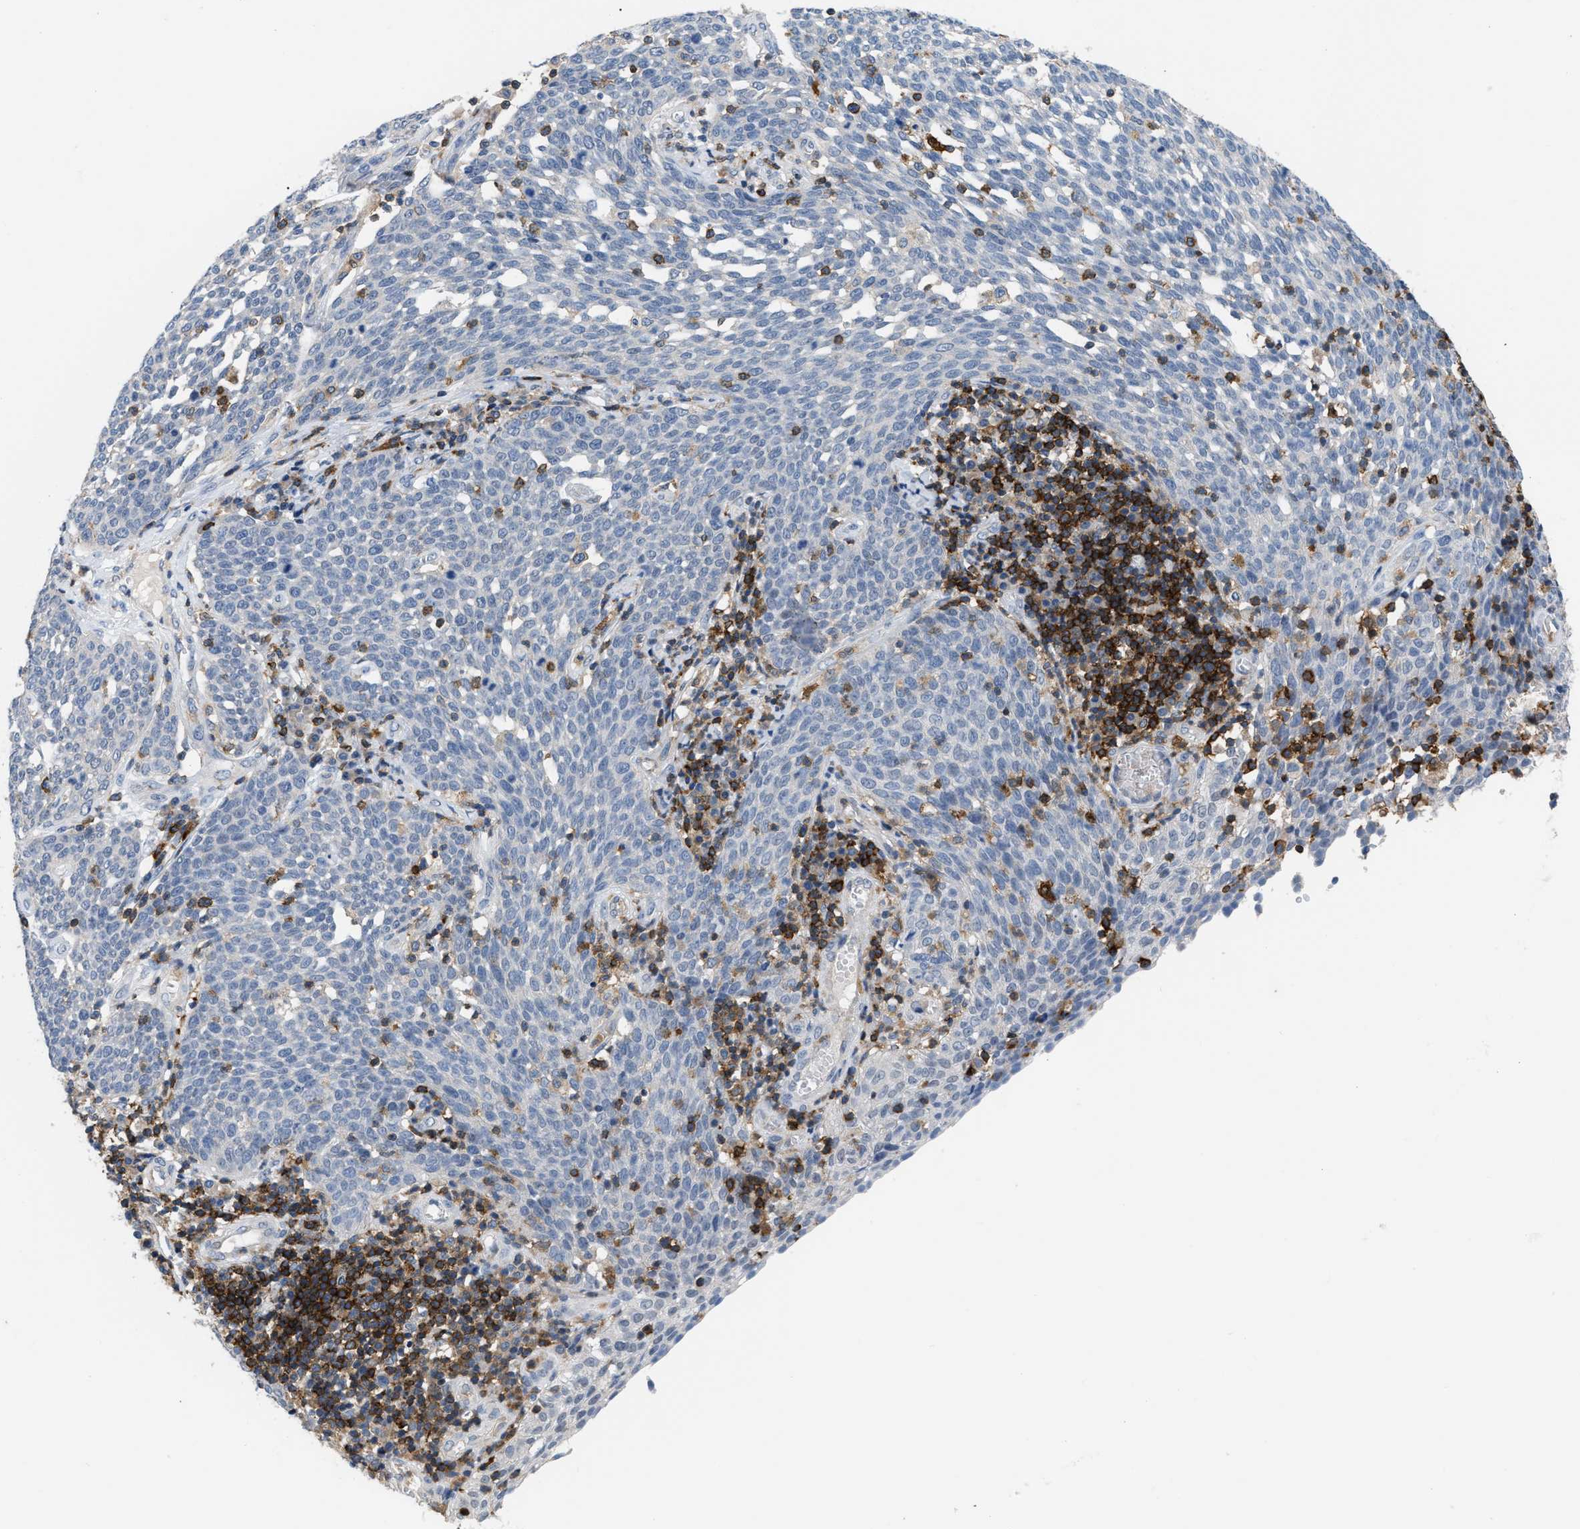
{"staining": {"intensity": "negative", "quantity": "none", "location": "none"}, "tissue": "cervical cancer", "cell_type": "Tumor cells", "image_type": "cancer", "snomed": [{"axis": "morphology", "description": "Squamous cell carcinoma, NOS"}, {"axis": "topography", "description": "Cervix"}], "caption": "A histopathology image of human cervical cancer (squamous cell carcinoma) is negative for staining in tumor cells.", "gene": "INPP5D", "patient": {"sex": "female", "age": 34}}